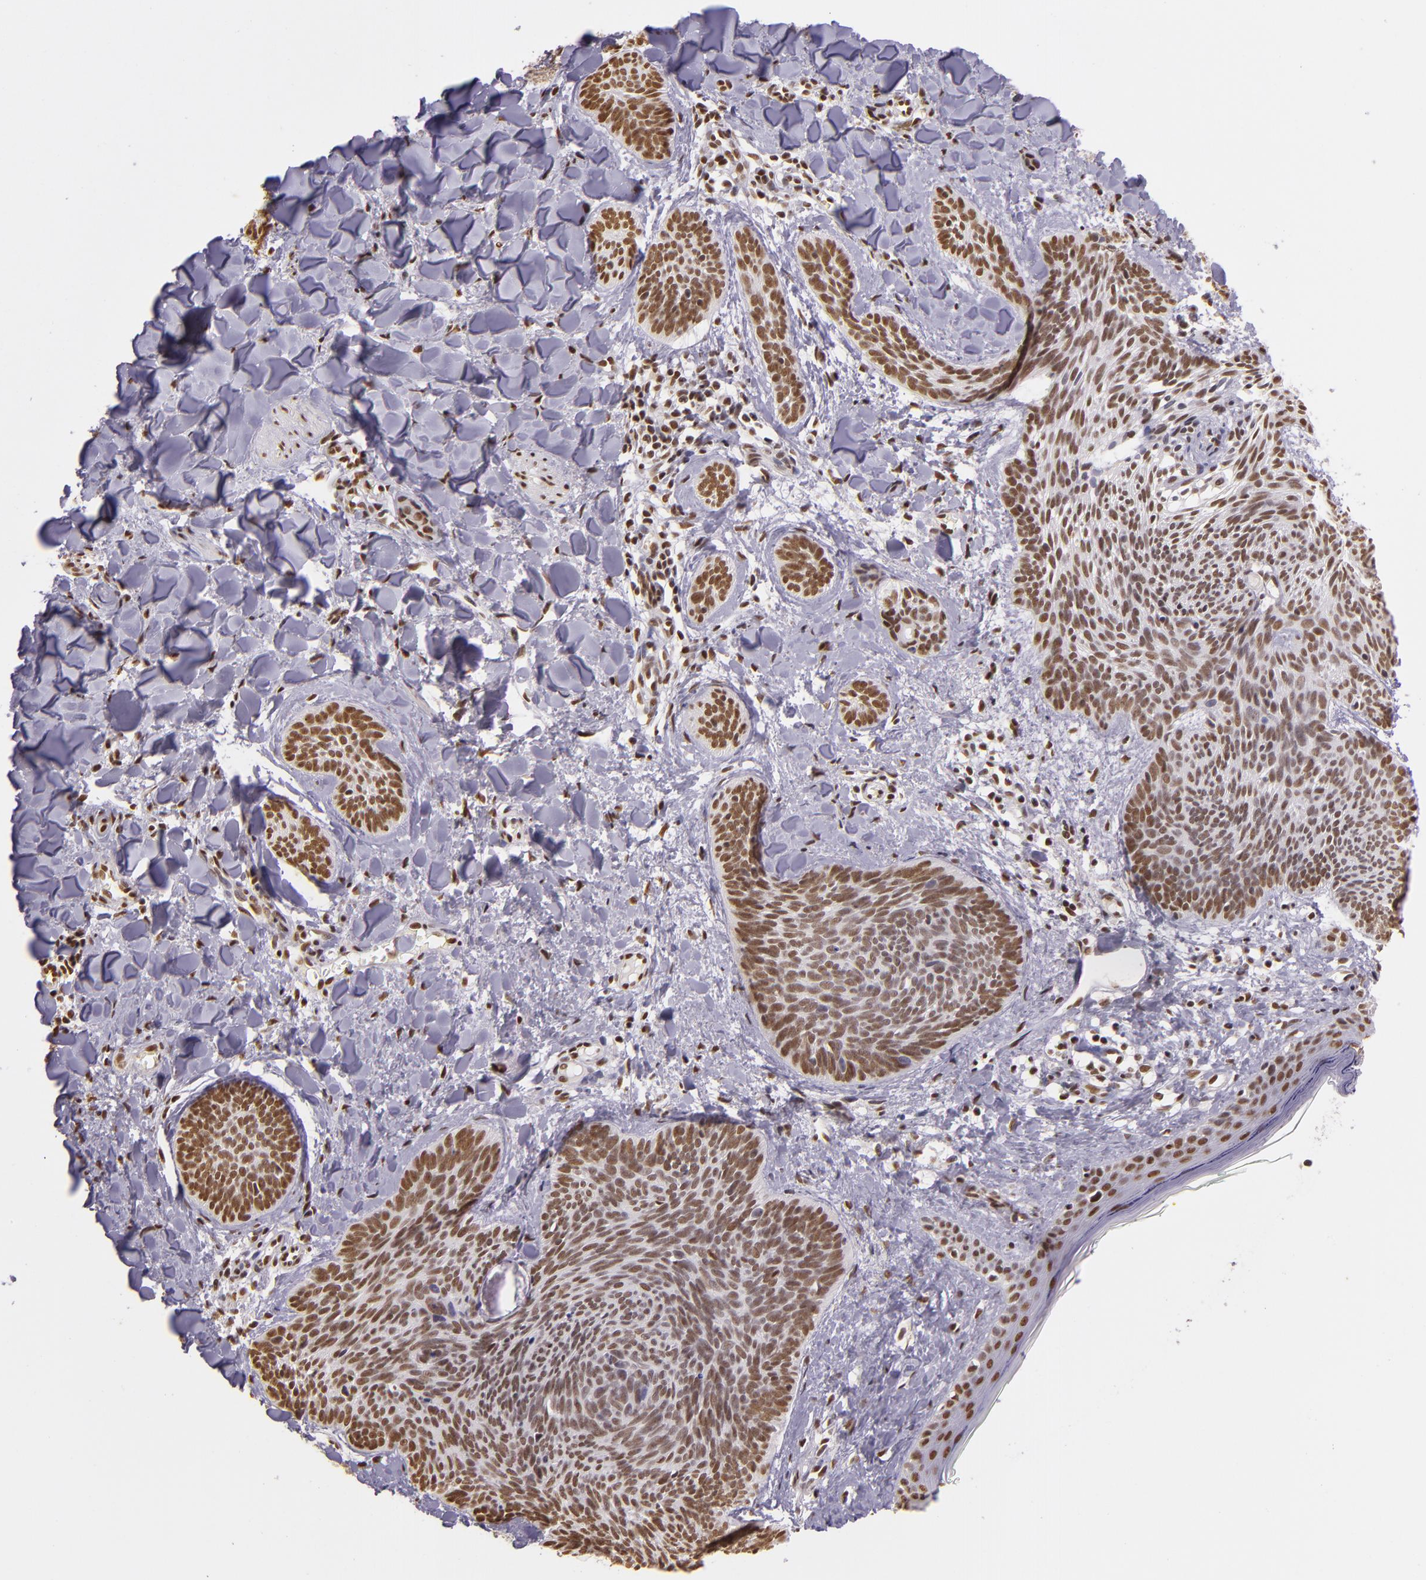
{"staining": {"intensity": "moderate", "quantity": ">75%", "location": "nuclear"}, "tissue": "skin cancer", "cell_type": "Tumor cells", "image_type": "cancer", "snomed": [{"axis": "morphology", "description": "Basal cell carcinoma"}, {"axis": "topography", "description": "Skin"}], "caption": "Tumor cells reveal medium levels of moderate nuclear positivity in about >75% of cells in human skin basal cell carcinoma.", "gene": "USF1", "patient": {"sex": "female", "age": 81}}